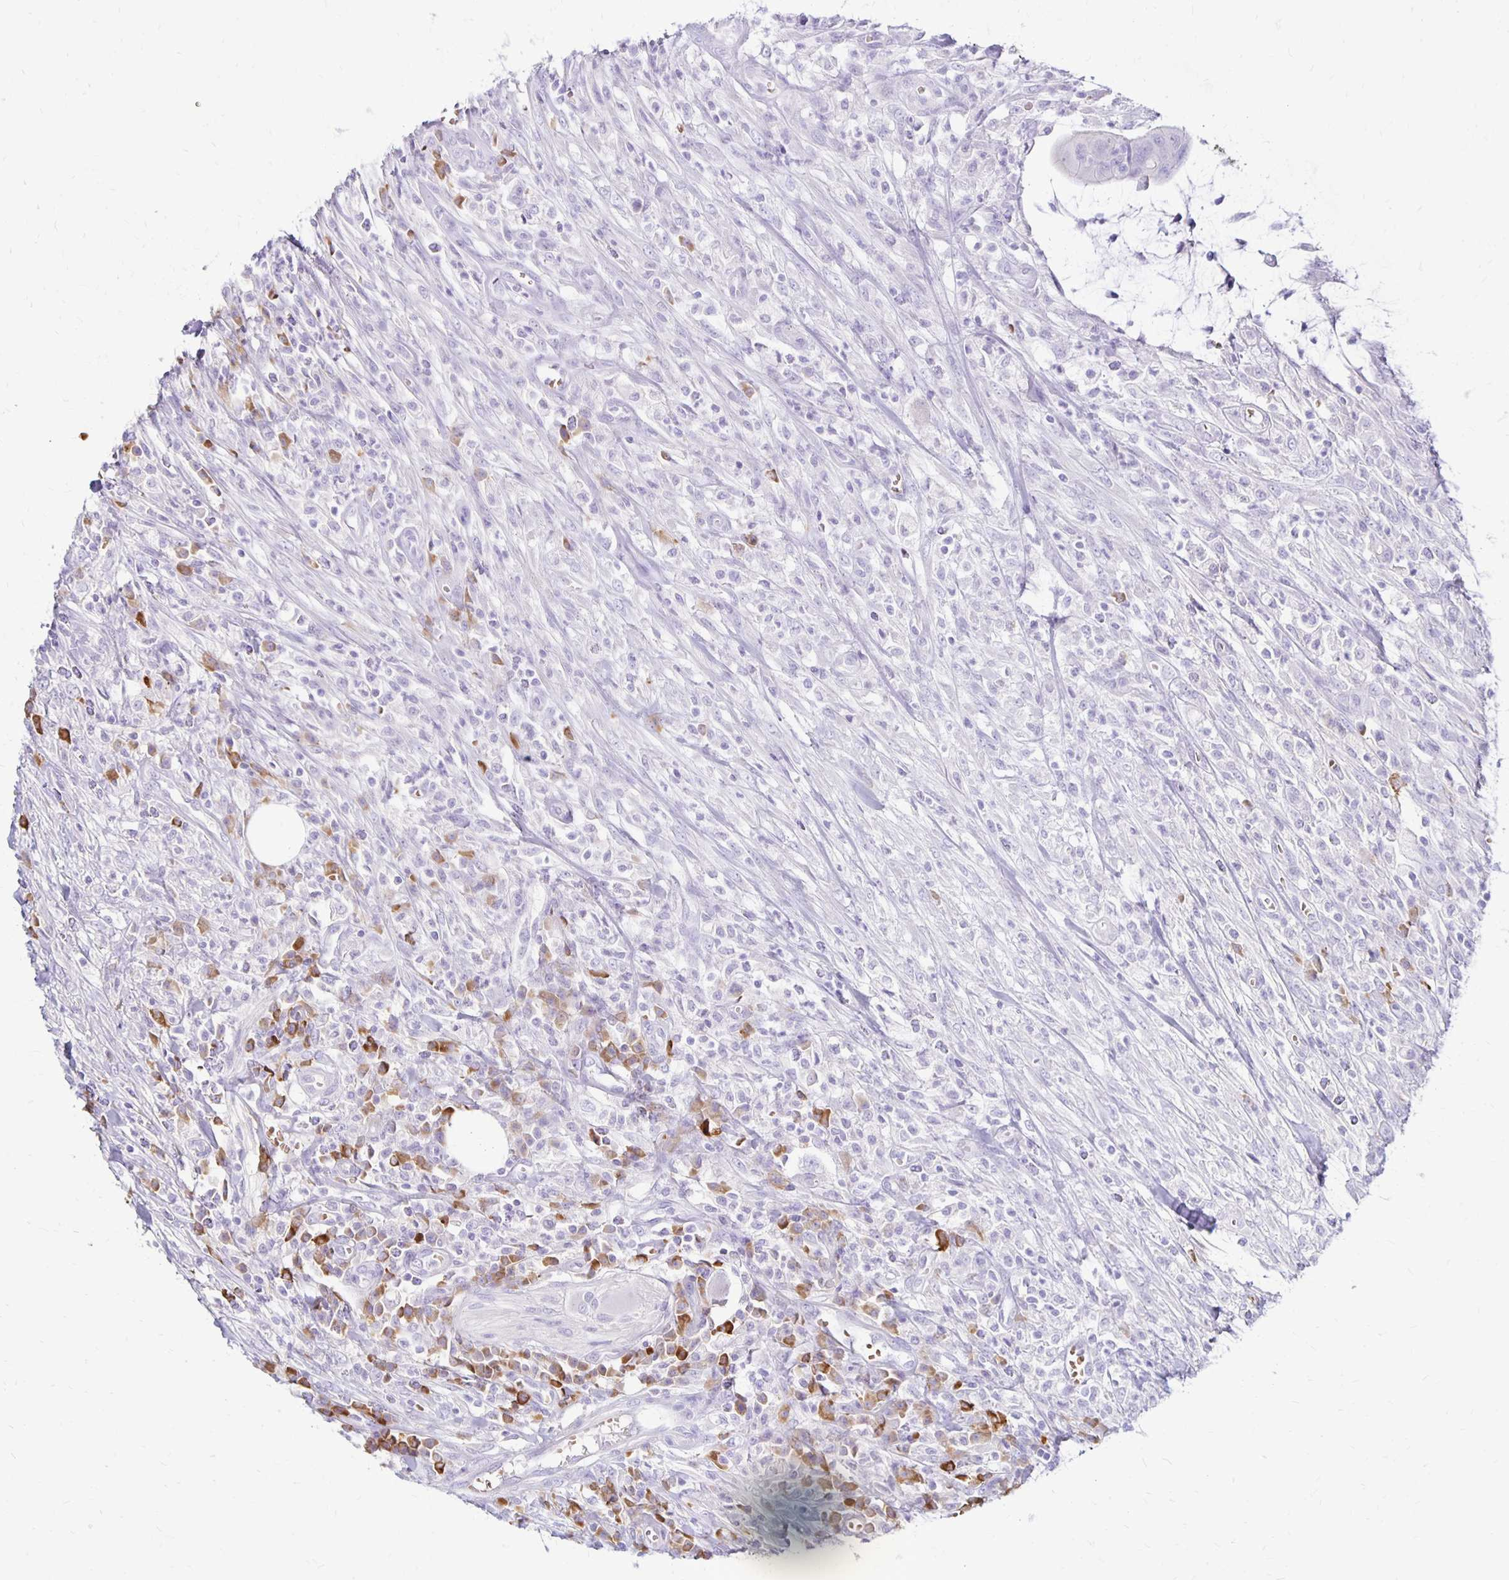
{"staining": {"intensity": "negative", "quantity": "none", "location": "none"}, "tissue": "colorectal cancer", "cell_type": "Tumor cells", "image_type": "cancer", "snomed": [{"axis": "morphology", "description": "Adenocarcinoma, NOS"}, {"axis": "topography", "description": "Colon"}], "caption": "Tumor cells show no significant positivity in colorectal cancer (adenocarcinoma). (DAB IHC visualized using brightfield microscopy, high magnification).", "gene": "FNTB", "patient": {"sex": "male", "age": 65}}